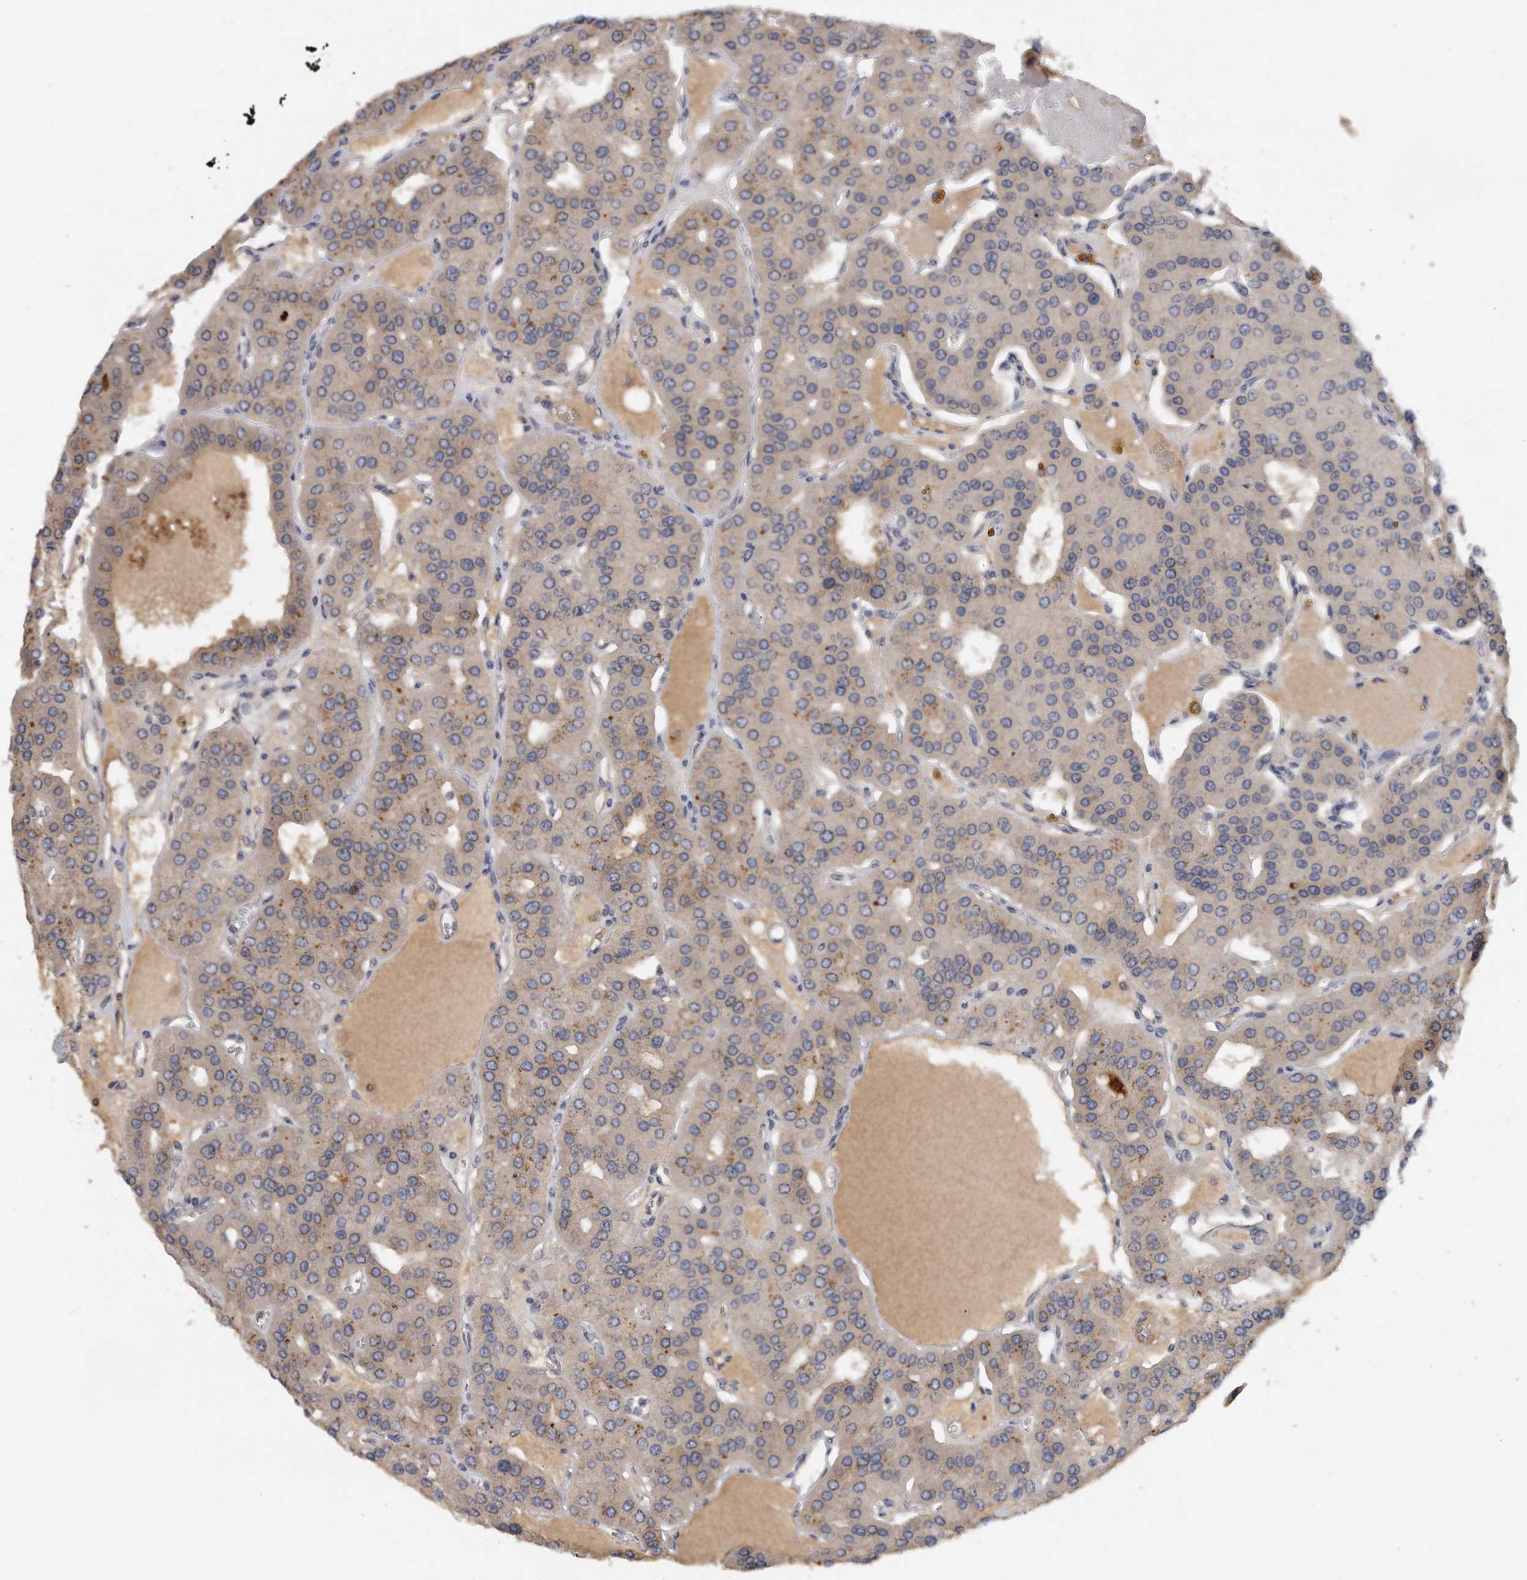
{"staining": {"intensity": "moderate", "quantity": "25%-75%", "location": "cytoplasmic/membranous"}, "tissue": "parathyroid gland", "cell_type": "Glandular cells", "image_type": "normal", "snomed": [{"axis": "morphology", "description": "Normal tissue, NOS"}, {"axis": "morphology", "description": "Adenoma, NOS"}, {"axis": "topography", "description": "Parathyroid gland"}], "caption": "Brown immunohistochemical staining in benign parathyroid gland shows moderate cytoplasmic/membranous positivity in about 25%-75% of glandular cells.", "gene": "TRAPPC14", "patient": {"sex": "female", "age": 86}}